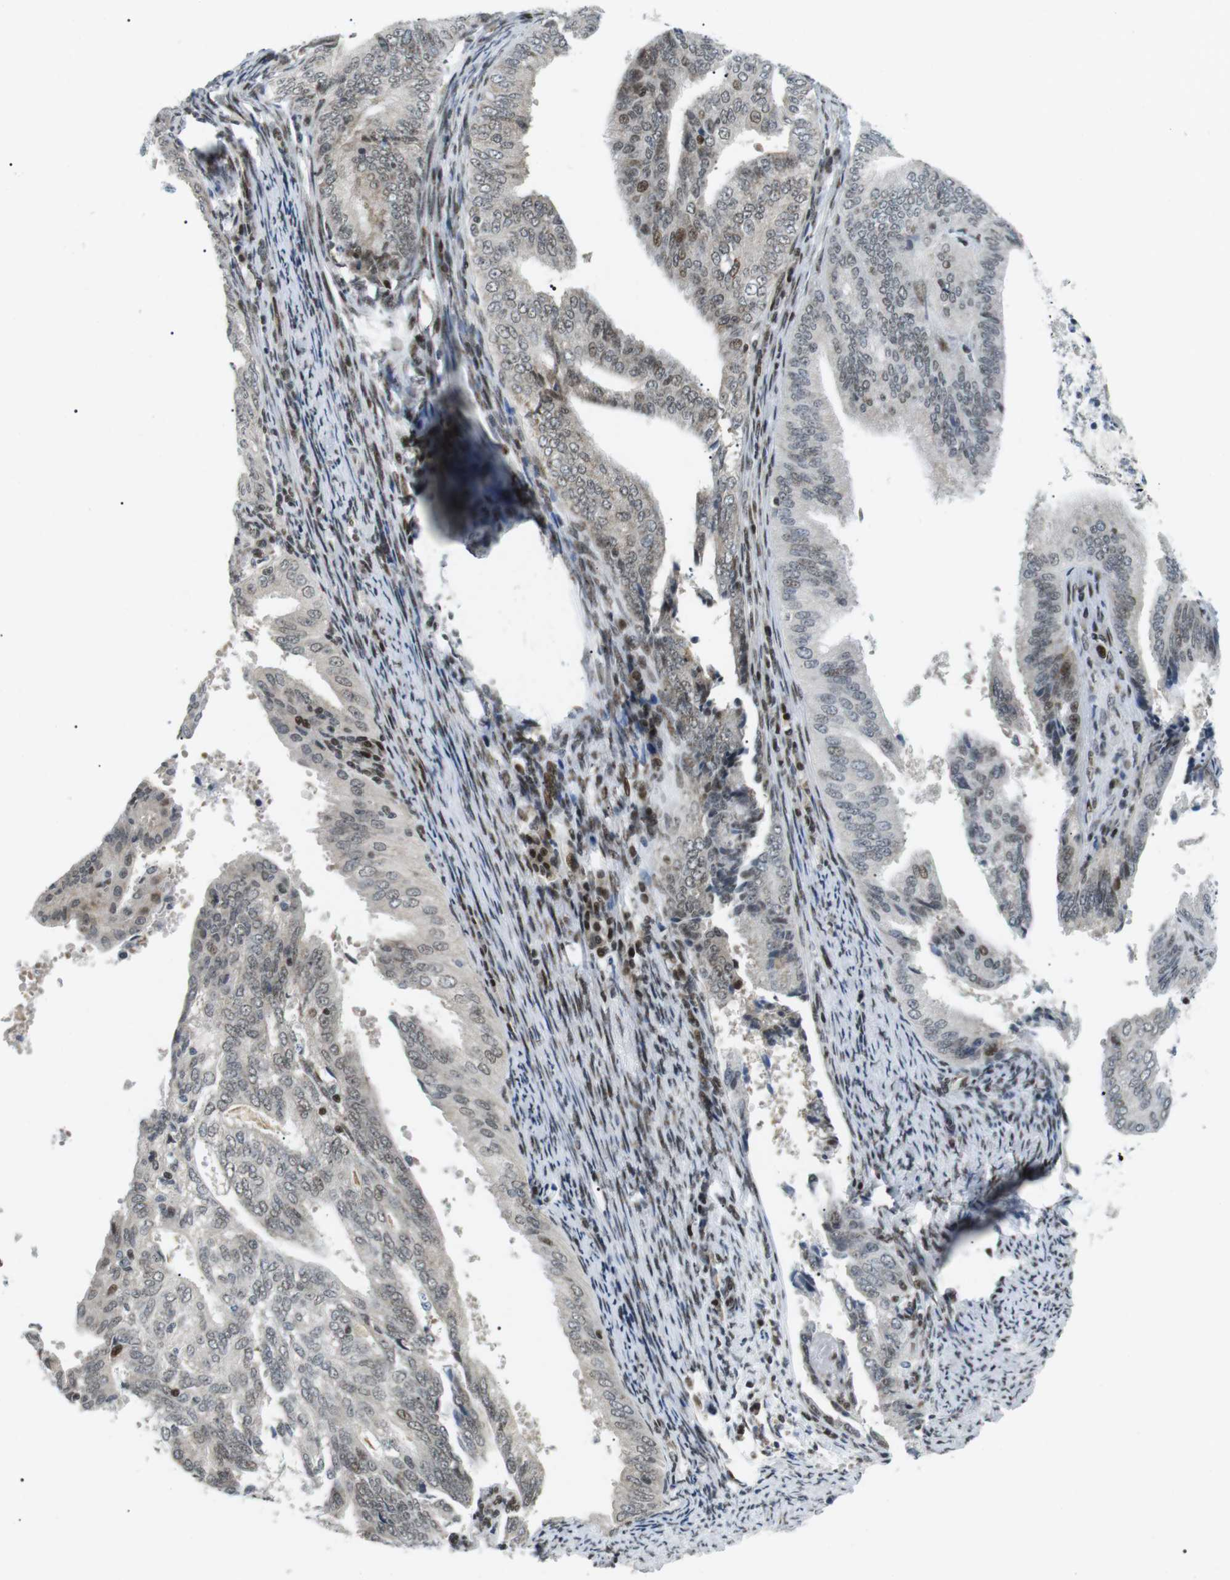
{"staining": {"intensity": "moderate", "quantity": "<25%", "location": "nuclear"}, "tissue": "endometrial cancer", "cell_type": "Tumor cells", "image_type": "cancer", "snomed": [{"axis": "morphology", "description": "Adenocarcinoma, NOS"}, {"axis": "topography", "description": "Endometrium"}], "caption": "Endometrial cancer tissue exhibits moderate nuclear staining in approximately <25% of tumor cells, visualized by immunohistochemistry.", "gene": "CDC27", "patient": {"sex": "female", "age": 58}}